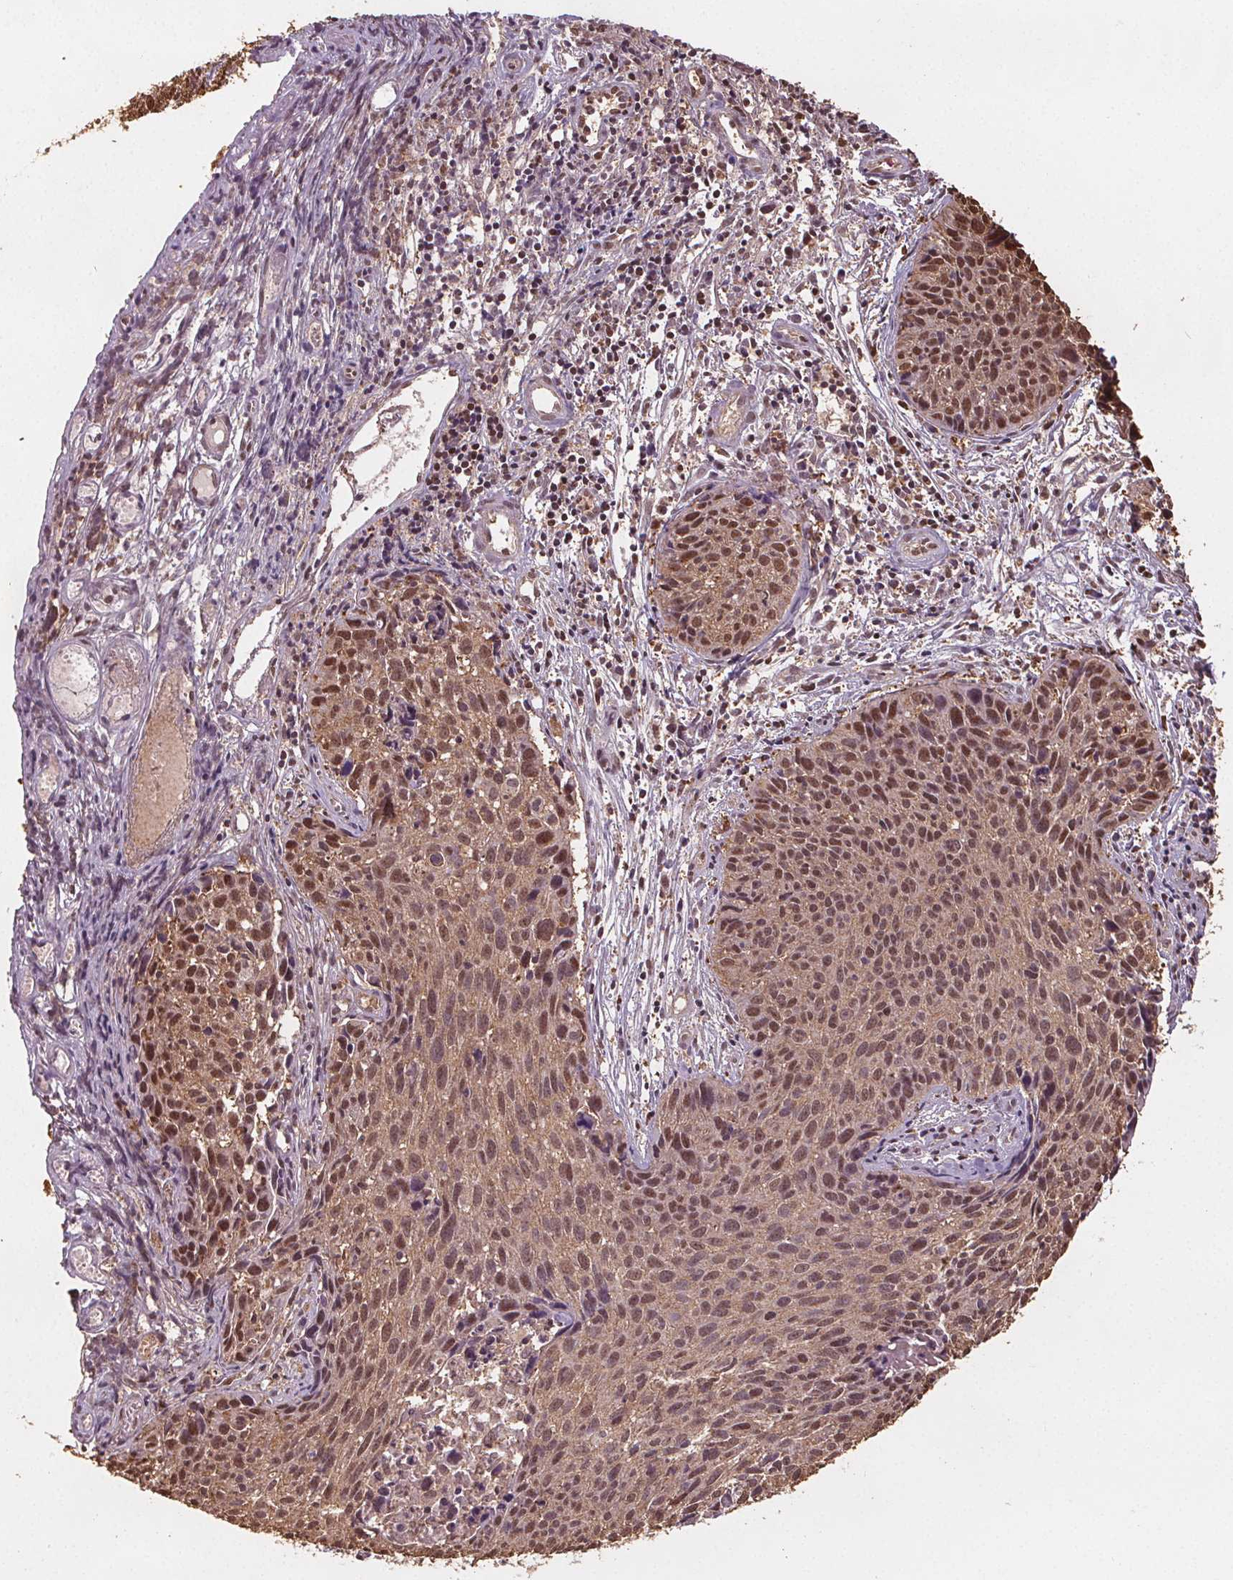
{"staining": {"intensity": "moderate", "quantity": ">75%", "location": "cytoplasmic/membranous,nuclear"}, "tissue": "cervical cancer", "cell_type": "Tumor cells", "image_type": "cancer", "snomed": [{"axis": "morphology", "description": "Squamous cell carcinoma, NOS"}, {"axis": "topography", "description": "Cervix"}], "caption": "A brown stain shows moderate cytoplasmic/membranous and nuclear staining of a protein in squamous cell carcinoma (cervical) tumor cells.", "gene": "ENO1", "patient": {"sex": "female", "age": 30}}